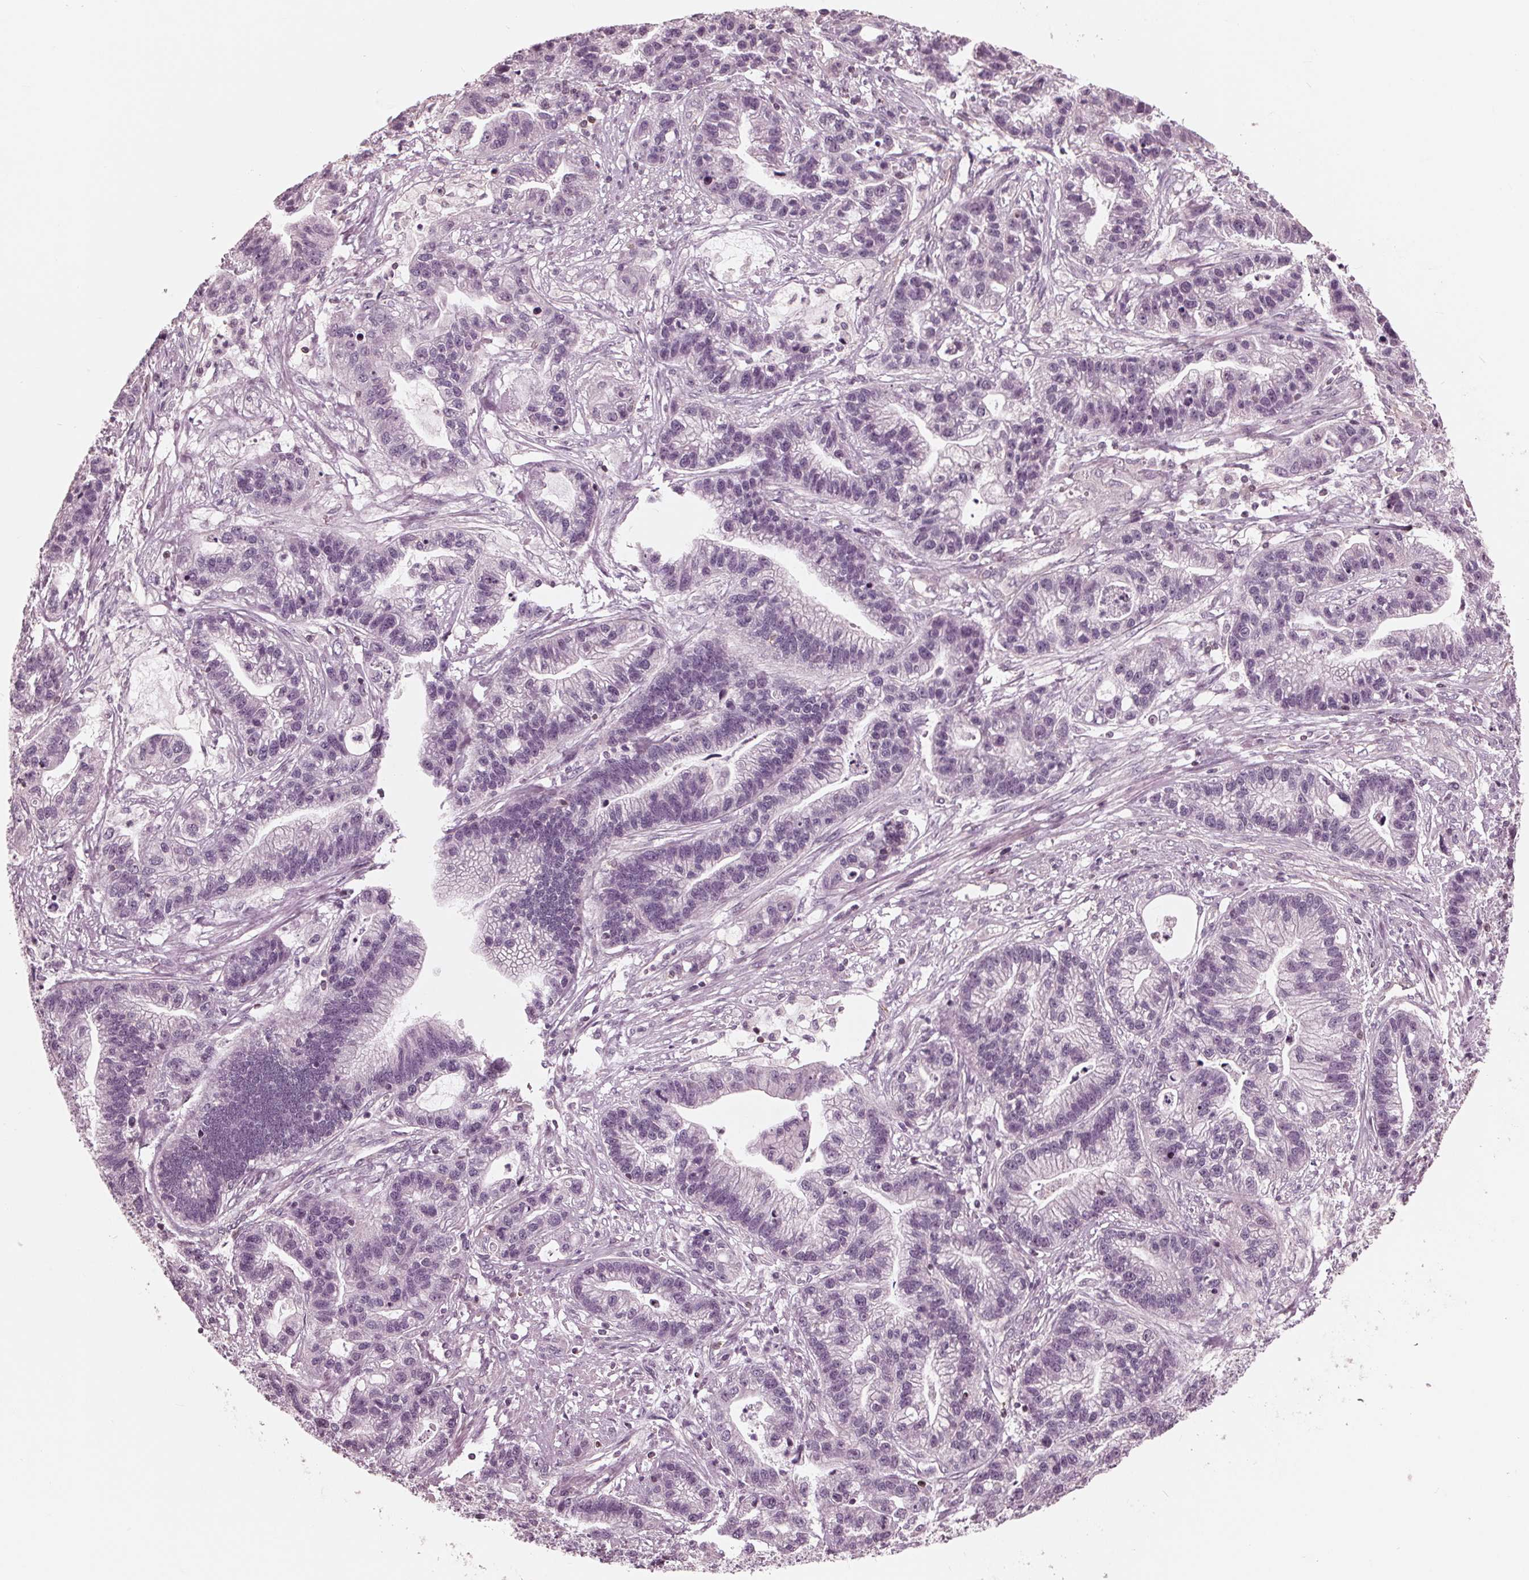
{"staining": {"intensity": "negative", "quantity": "none", "location": "none"}, "tissue": "stomach cancer", "cell_type": "Tumor cells", "image_type": "cancer", "snomed": [{"axis": "morphology", "description": "Adenocarcinoma, NOS"}, {"axis": "topography", "description": "Stomach"}], "caption": "Human stomach cancer stained for a protein using IHC demonstrates no expression in tumor cells.", "gene": "ING3", "patient": {"sex": "male", "age": 83}}